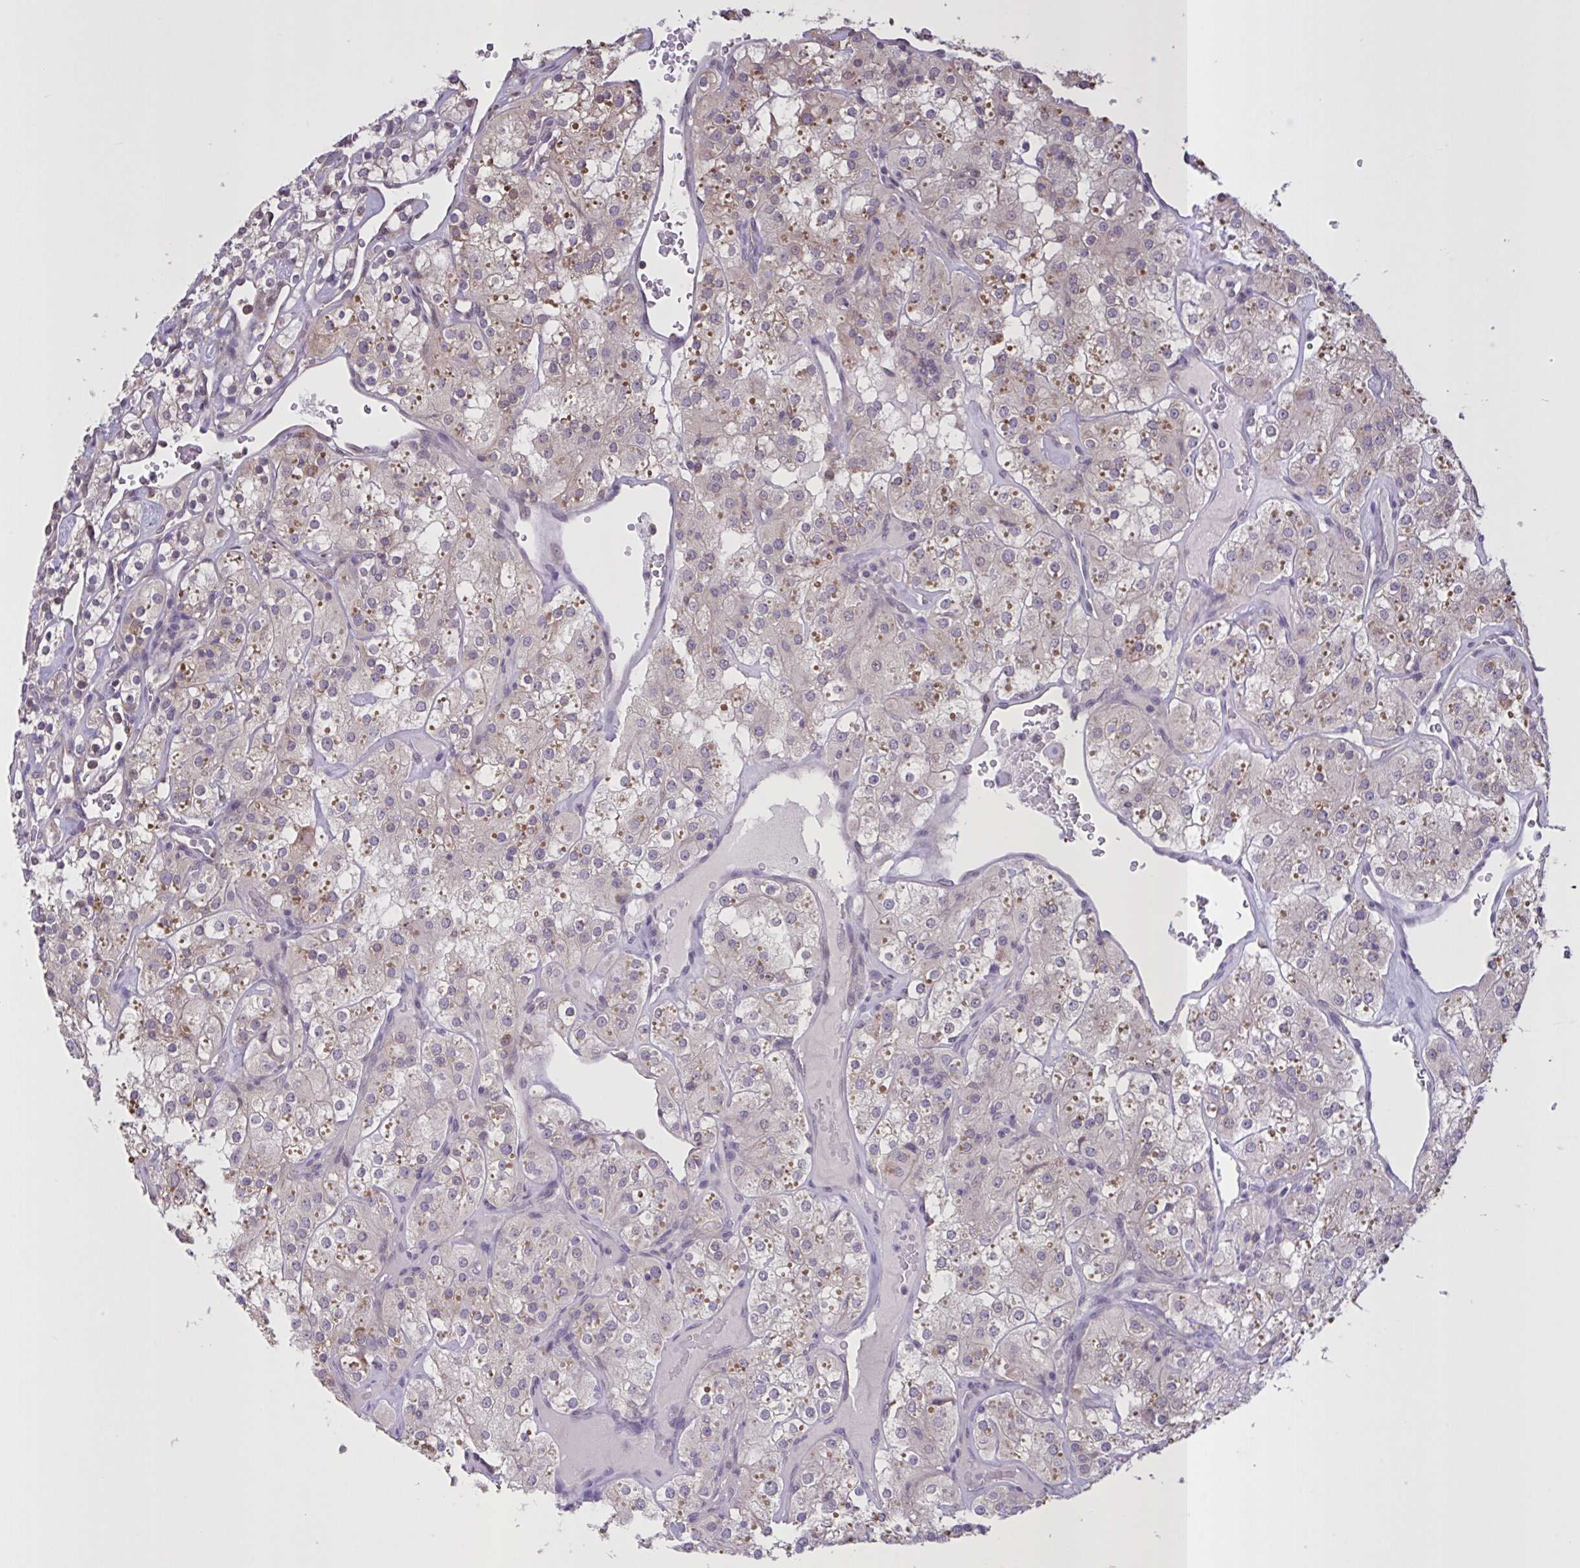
{"staining": {"intensity": "weak", "quantity": "<25%", "location": "cytoplasmic/membranous"}, "tissue": "renal cancer", "cell_type": "Tumor cells", "image_type": "cancer", "snomed": [{"axis": "morphology", "description": "Adenocarcinoma, NOS"}, {"axis": "topography", "description": "Kidney"}], "caption": "Adenocarcinoma (renal) stained for a protein using immunohistochemistry (IHC) displays no positivity tumor cells.", "gene": "MRGPRX2", "patient": {"sex": "male", "age": 77}}